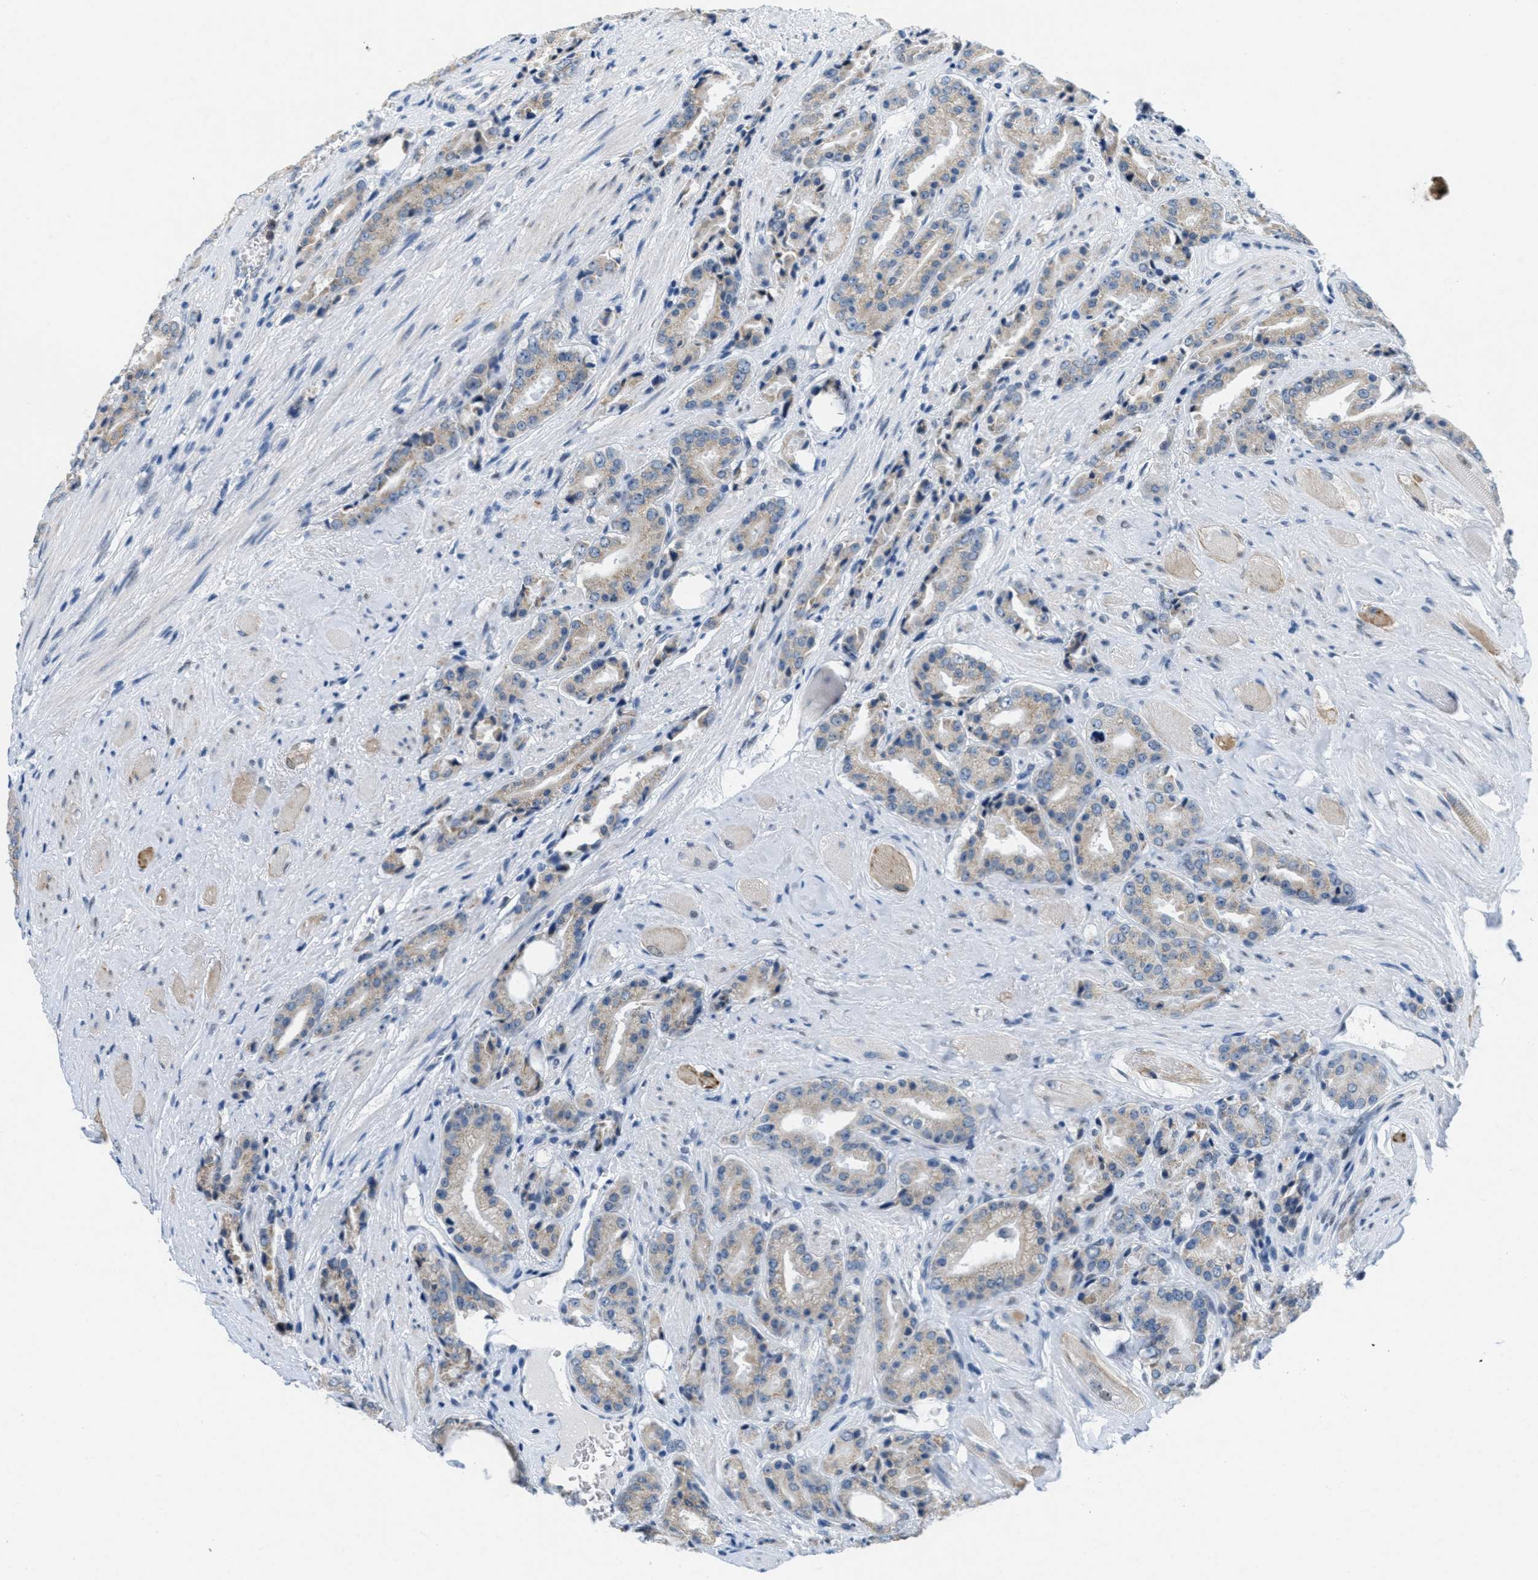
{"staining": {"intensity": "weak", "quantity": "<25%", "location": "cytoplasmic/membranous"}, "tissue": "prostate cancer", "cell_type": "Tumor cells", "image_type": "cancer", "snomed": [{"axis": "morphology", "description": "Adenocarcinoma, High grade"}, {"axis": "topography", "description": "Prostate"}], "caption": "Immunohistochemical staining of prostate high-grade adenocarcinoma reveals no significant staining in tumor cells.", "gene": "HS3ST2", "patient": {"sex": "male", "age": 71}}